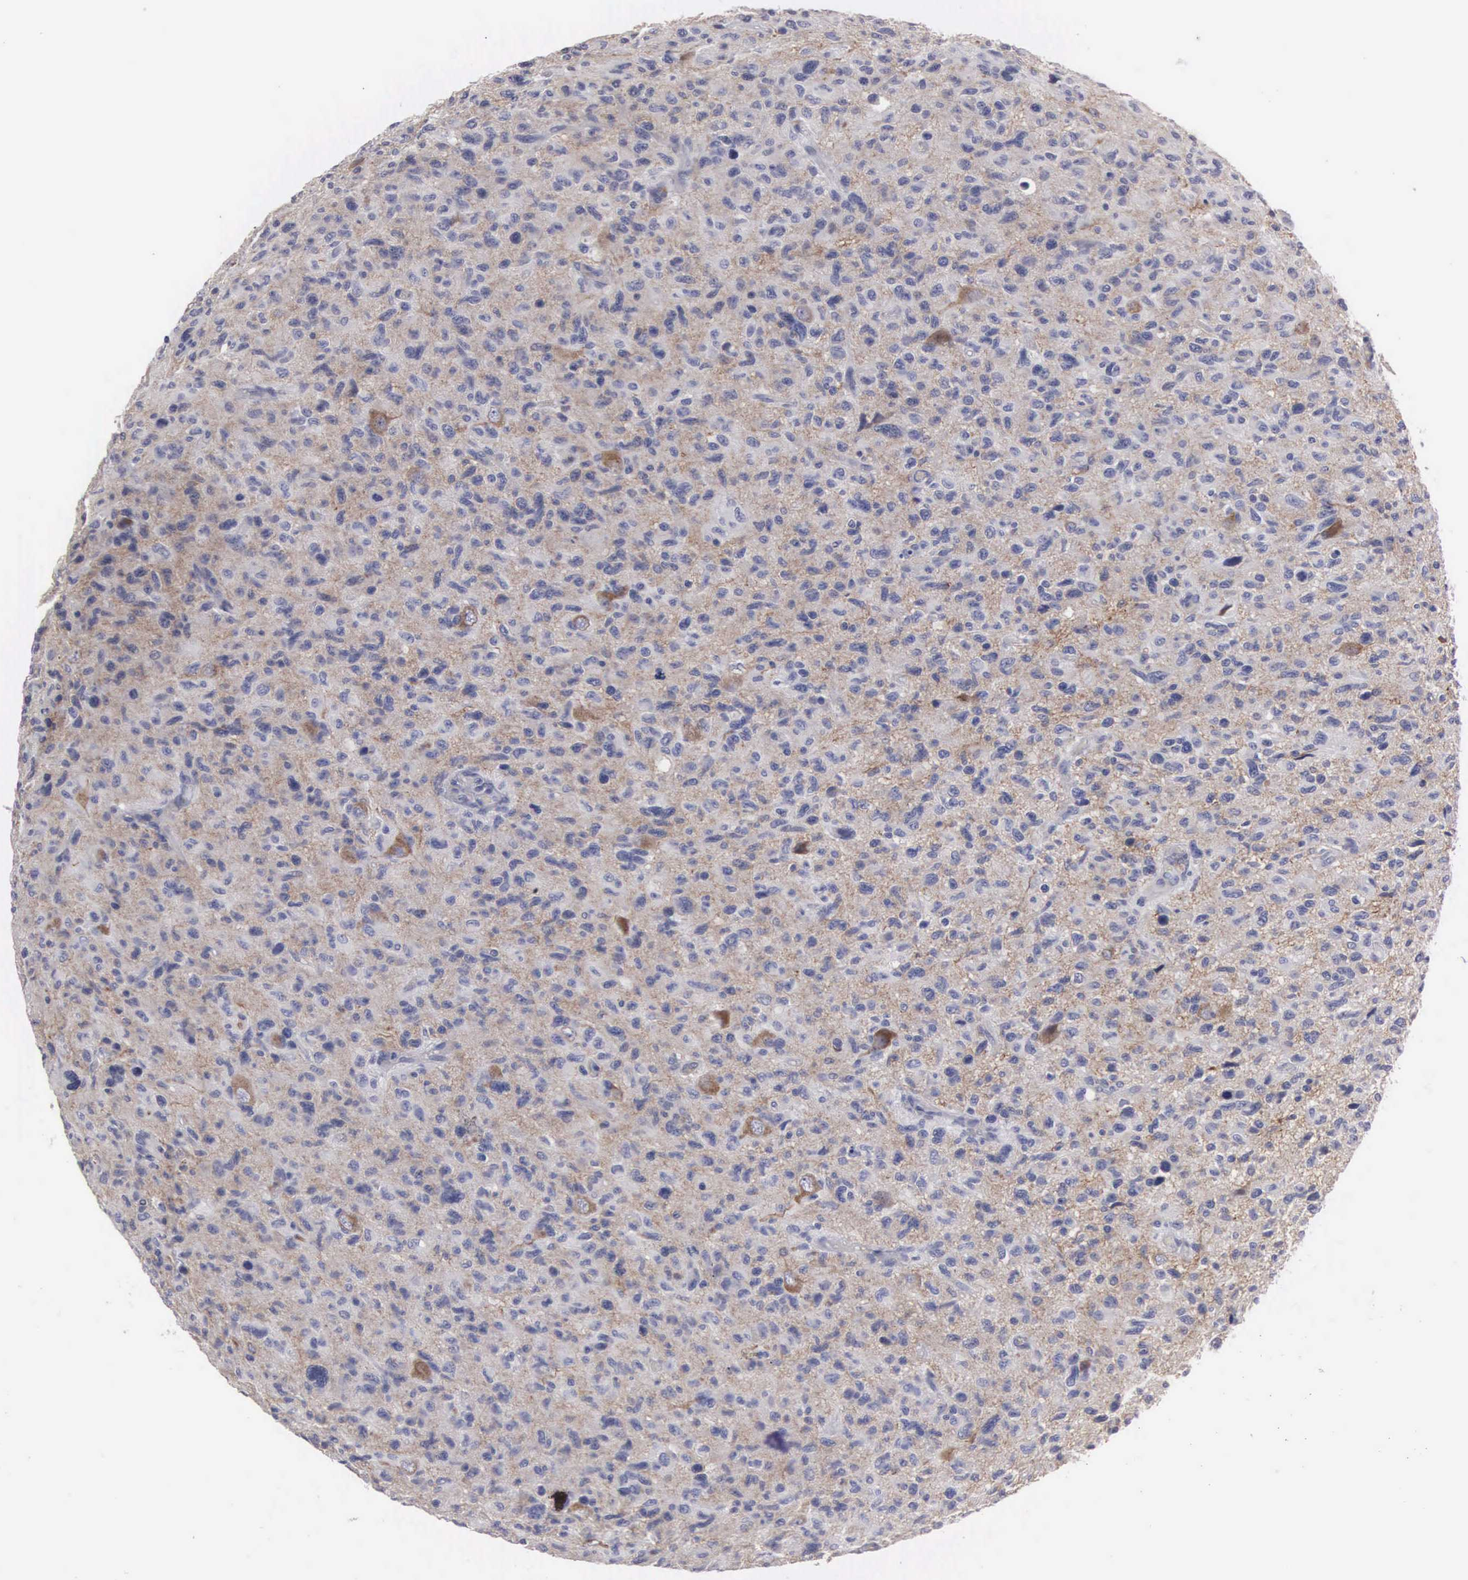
{"staining": {"intensity": "weak", "quantity": ">75%", "location": "cytoplasmic/membranous"}, "tissue": "glioma", "cell_type": "Tumor cells", "image_type": "cancer", "snomed": [{"axis": "morphology", "description": "Glioma, malignant, High grade"}, {"axis": "topography", "description": "Brain"}], "caption": "Tumor cells demonstrate low levels of weak cytoplasmic/membranous positivity in about >75% of cells in malignant high-grade glioma.", "gene": "CEP170B", "patient": {"sex": "female", "age": 60}}